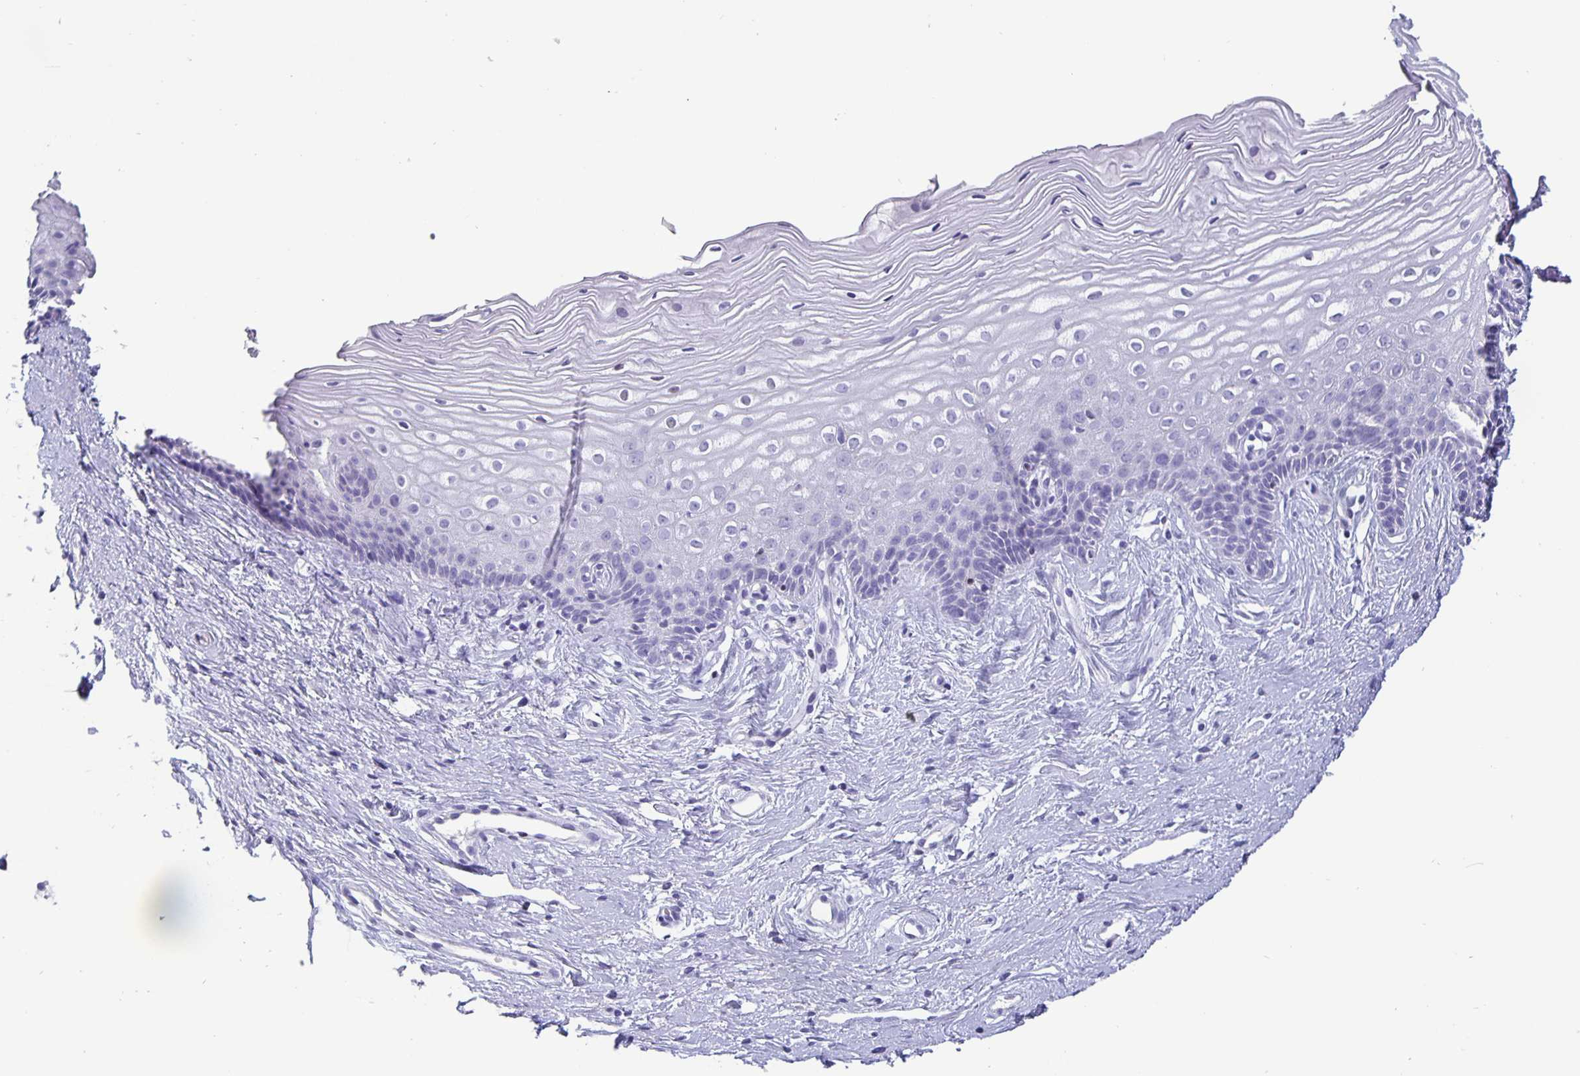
{"staining": {"intensity": "negative", "quantity": "none", "location": "none"}, "tissue": "cervix", "cell_type": "Glandular cells", "image_type": "normal", "snomed": [{"axis": "morphology", "description": "Normal tissue, NOS"}, {"axis": "topography", "description": "Cervix"}], "caption": "A high-resolution photomicrograph shows IHC staining of unremarkable cervix, which exhibits no significant expression in glandular cells.", "gene": "SATB2", "patient": {"sex": "female", "age": 40}}